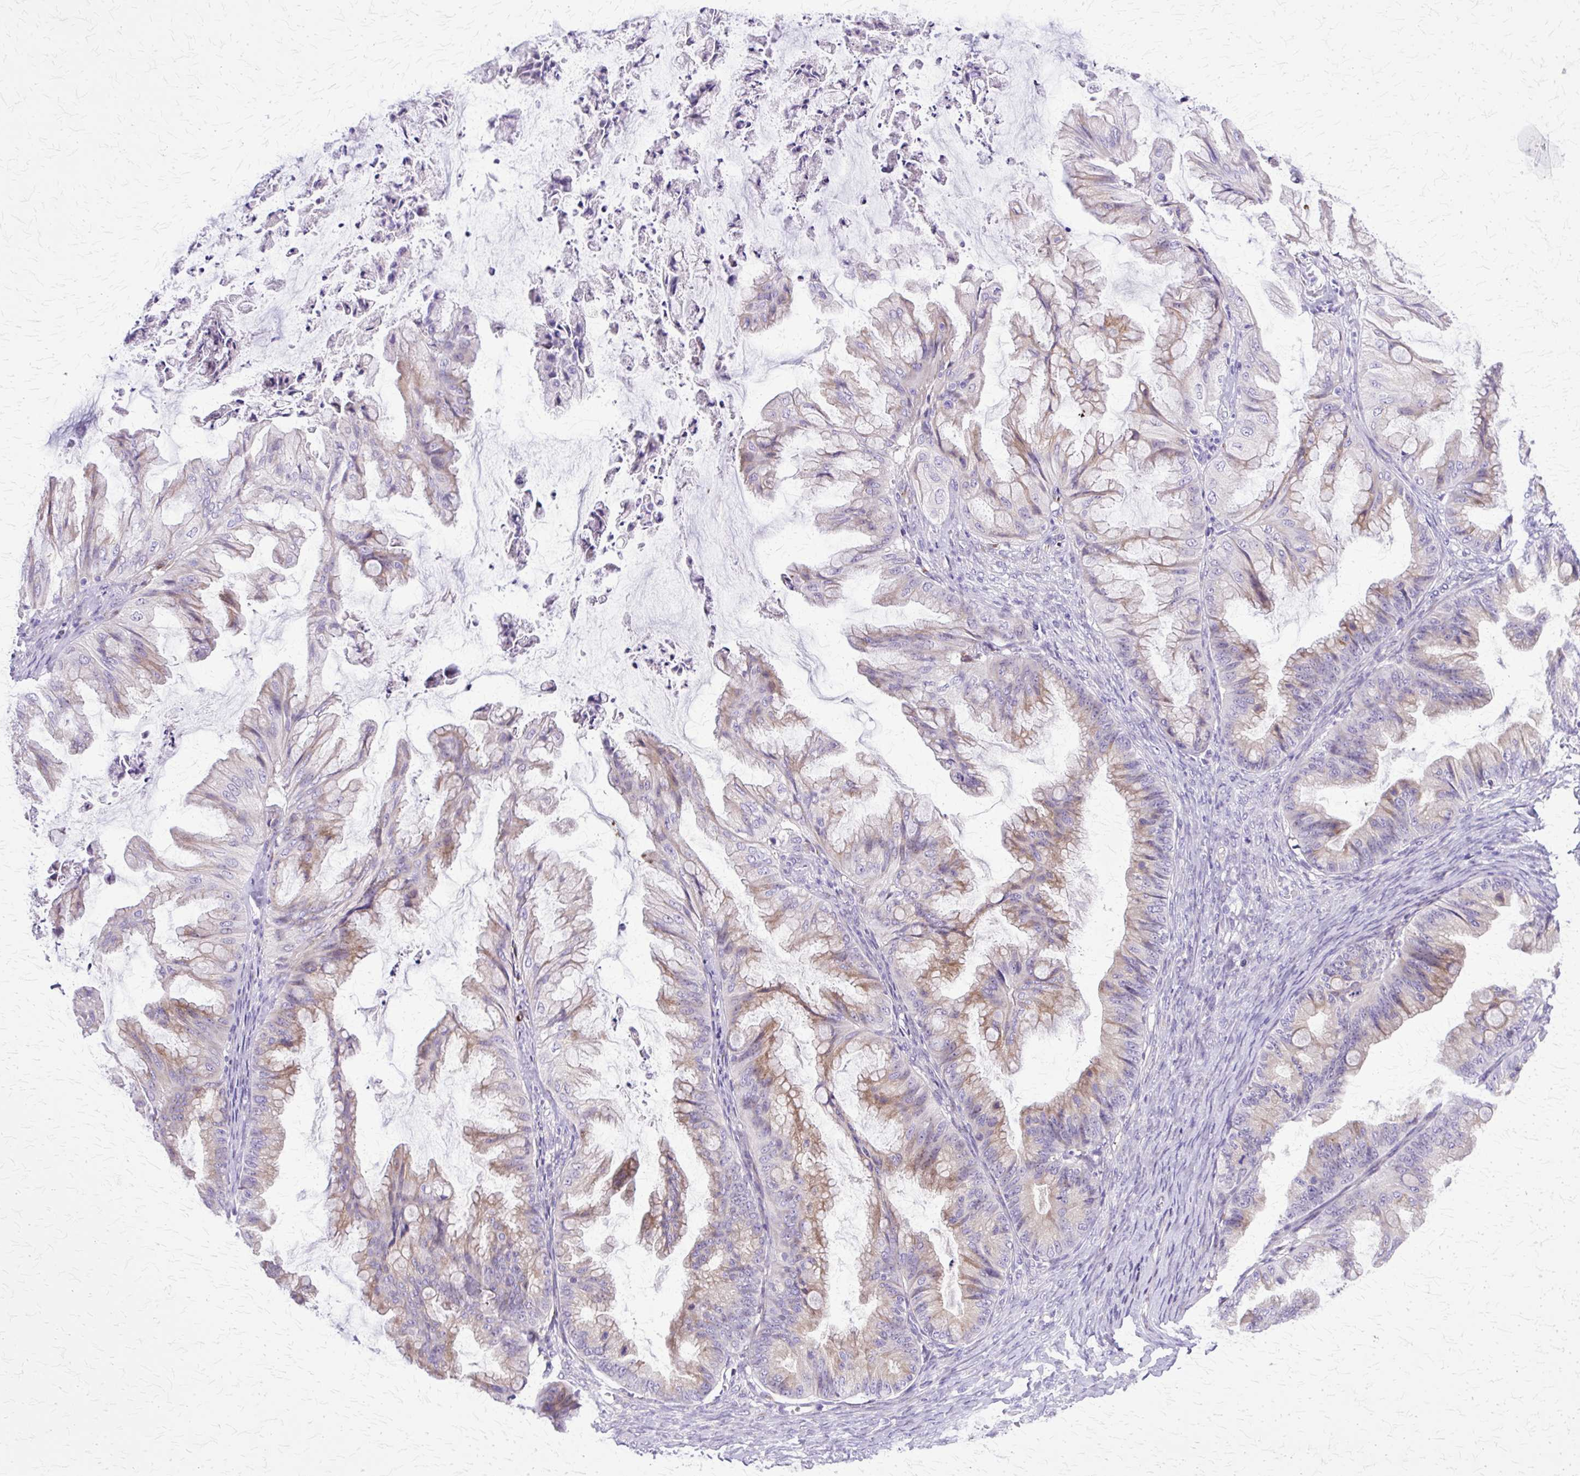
{"staining": {"intensity": "weak", "quantity": "25%-75%", "location": "cytoplasmic/membranous"}, "tissue": "ovarian cancer", "cell_type": "Tumor cells", "image_type": "cancer", "snomed": [{"axis": "morphology", "description": "Cystadenocarcinoma, mucinous, NOS"}, {"axis": "topography", "description": "Ovary"}], "caption": "Ovarian mucinous cystadenocarcinoma tissue demonstrates weak cytoplasmic/membranous expression in about 25%-75% of tumor cells", "gene": "TBC1D3G", "patient": {"sex": "female", "age": 35}}